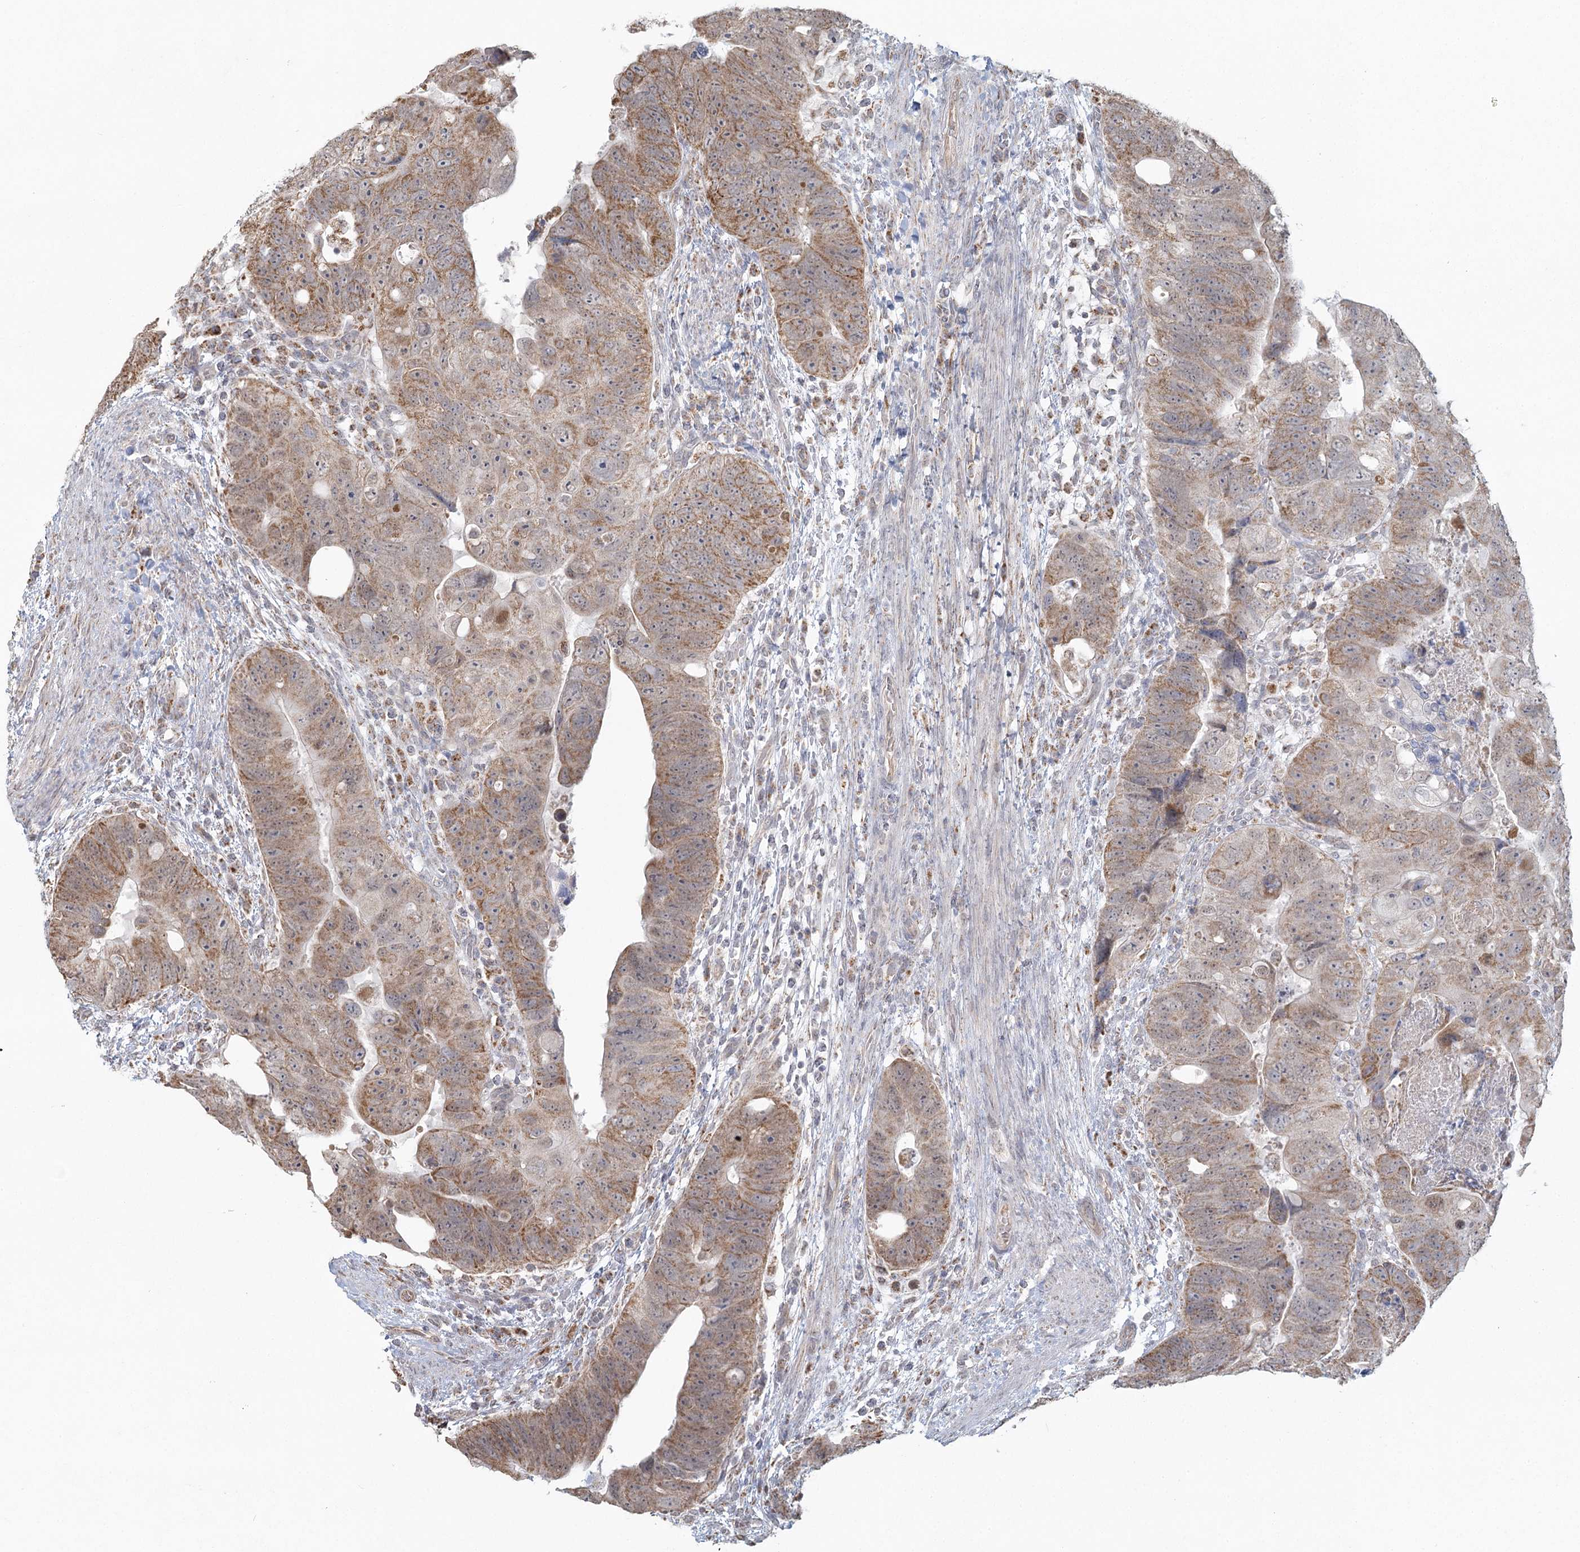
{"staining": {"intensity": "moderate", "quantity": ">75%", "location": "cytoplasmic/membranous,nuclear"}, "tissue": "colorectal cancer", "cell_type": "Tumor cells", "image_type": "cancer", "snomed": [{"axis": "morphology", "description": "Adenocarcinoma, NOS"}, {"axis": "topography", "description": "Rectum"}], "caption": "Colorectal adenocarcinoma was stained to show a protein in brown. There is medium levels of moderate cytoplasmic/membranous and nuclear staining in about >75% of tumor cells.", "gene": "LACTB", "patient": {"sex": "male", "age": 59}}